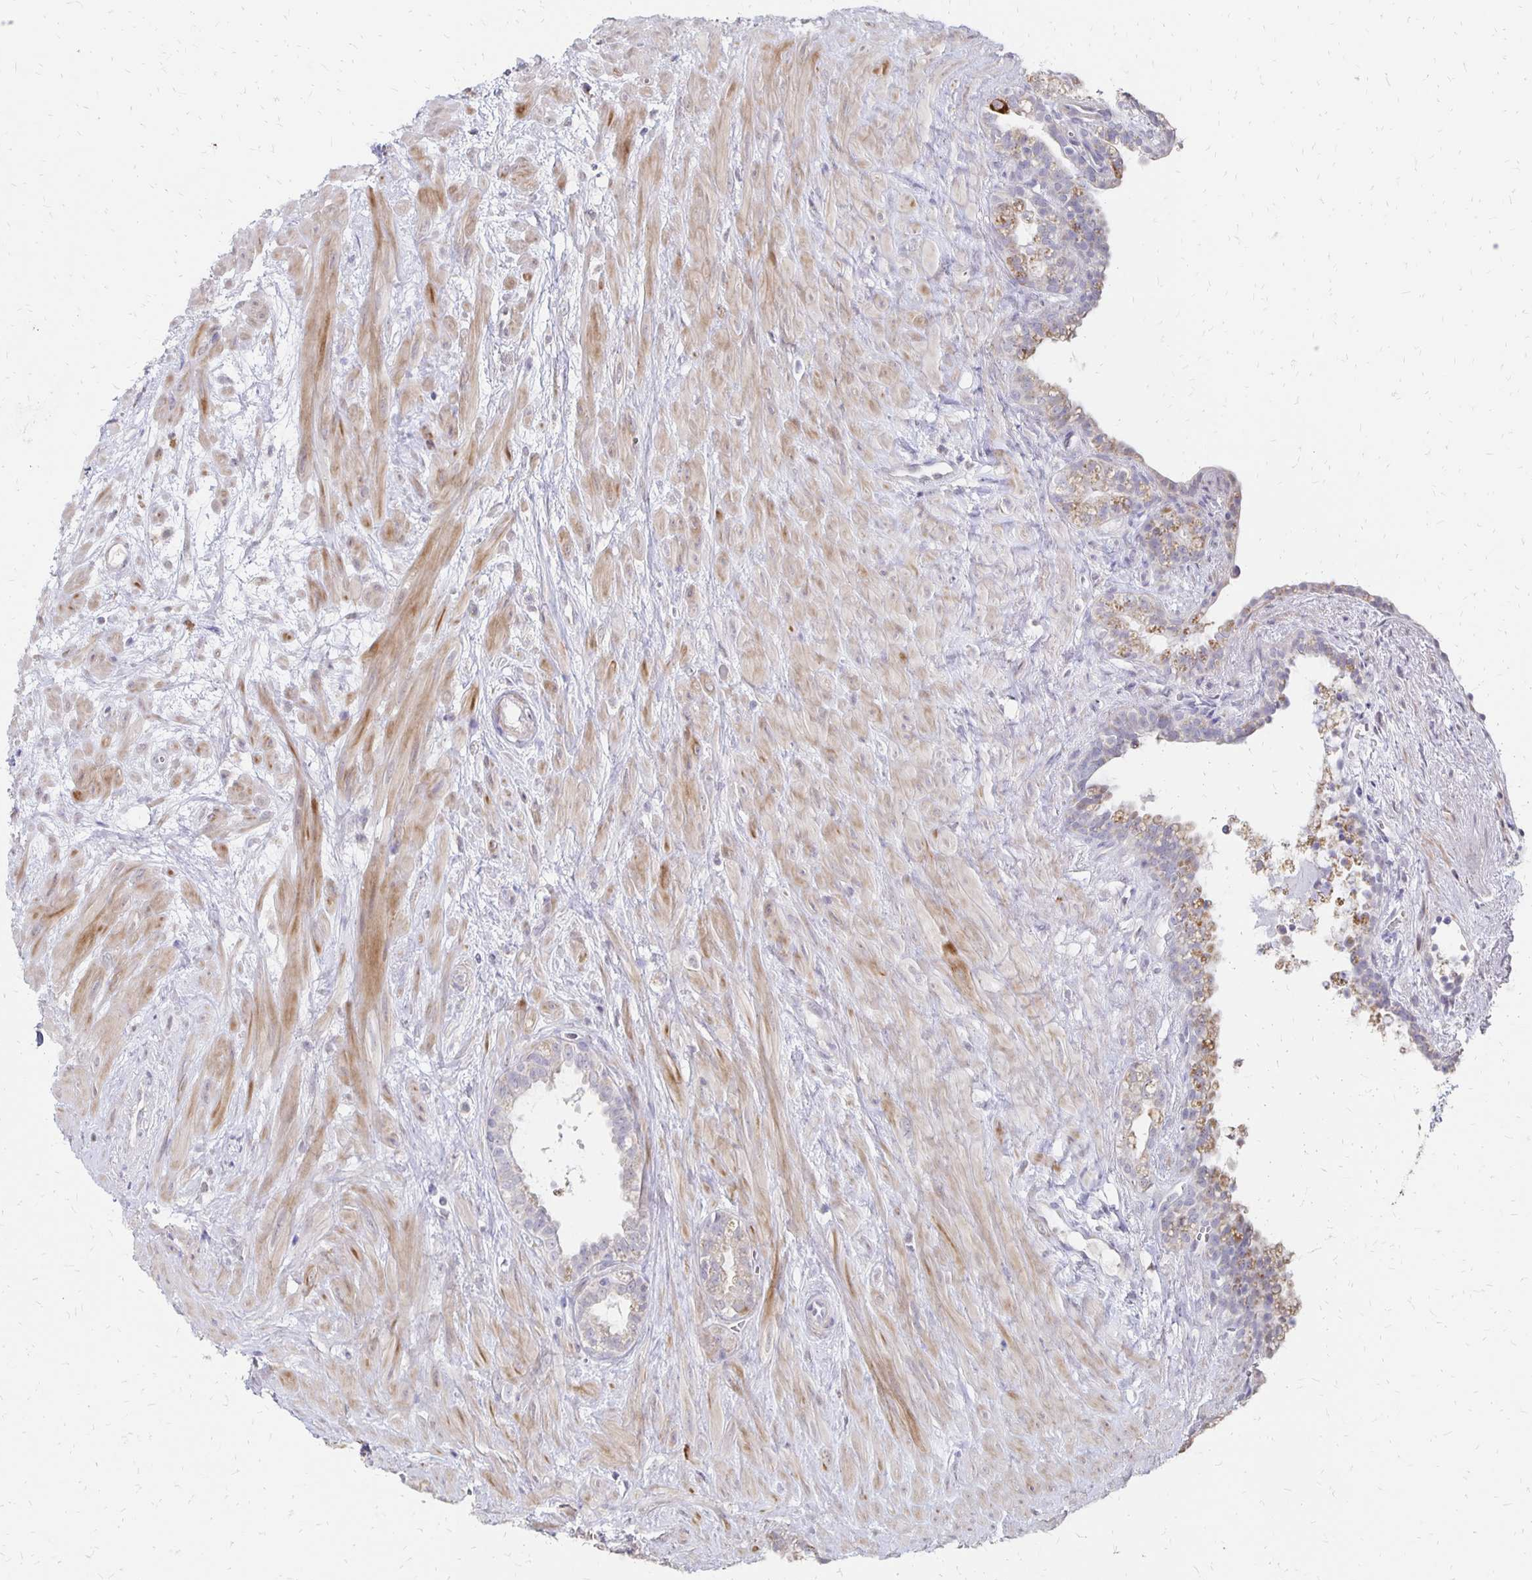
{"staining": {"intensity": "negative", "quantity": "none", "location": "none"}, "tissue": "seminal vesicle", "cell_type": "Glandular cells", "image_type": "normal", "snomed": [{"axis": "morphology", "description": "Normal tissue, NOS"}, {"axis": "topography", "description": "Seminal veicle"}], "caption": "Immunohistochemistry (IHC) photomicrograph of benign seminal vesicle: seminal vesicle stained with DAB (3,3'-diaminobenzidine) shows no significant protein staining in glandular cells.", "gene": "ATOSB", "patient": {"sex": "male", "age": 76}}